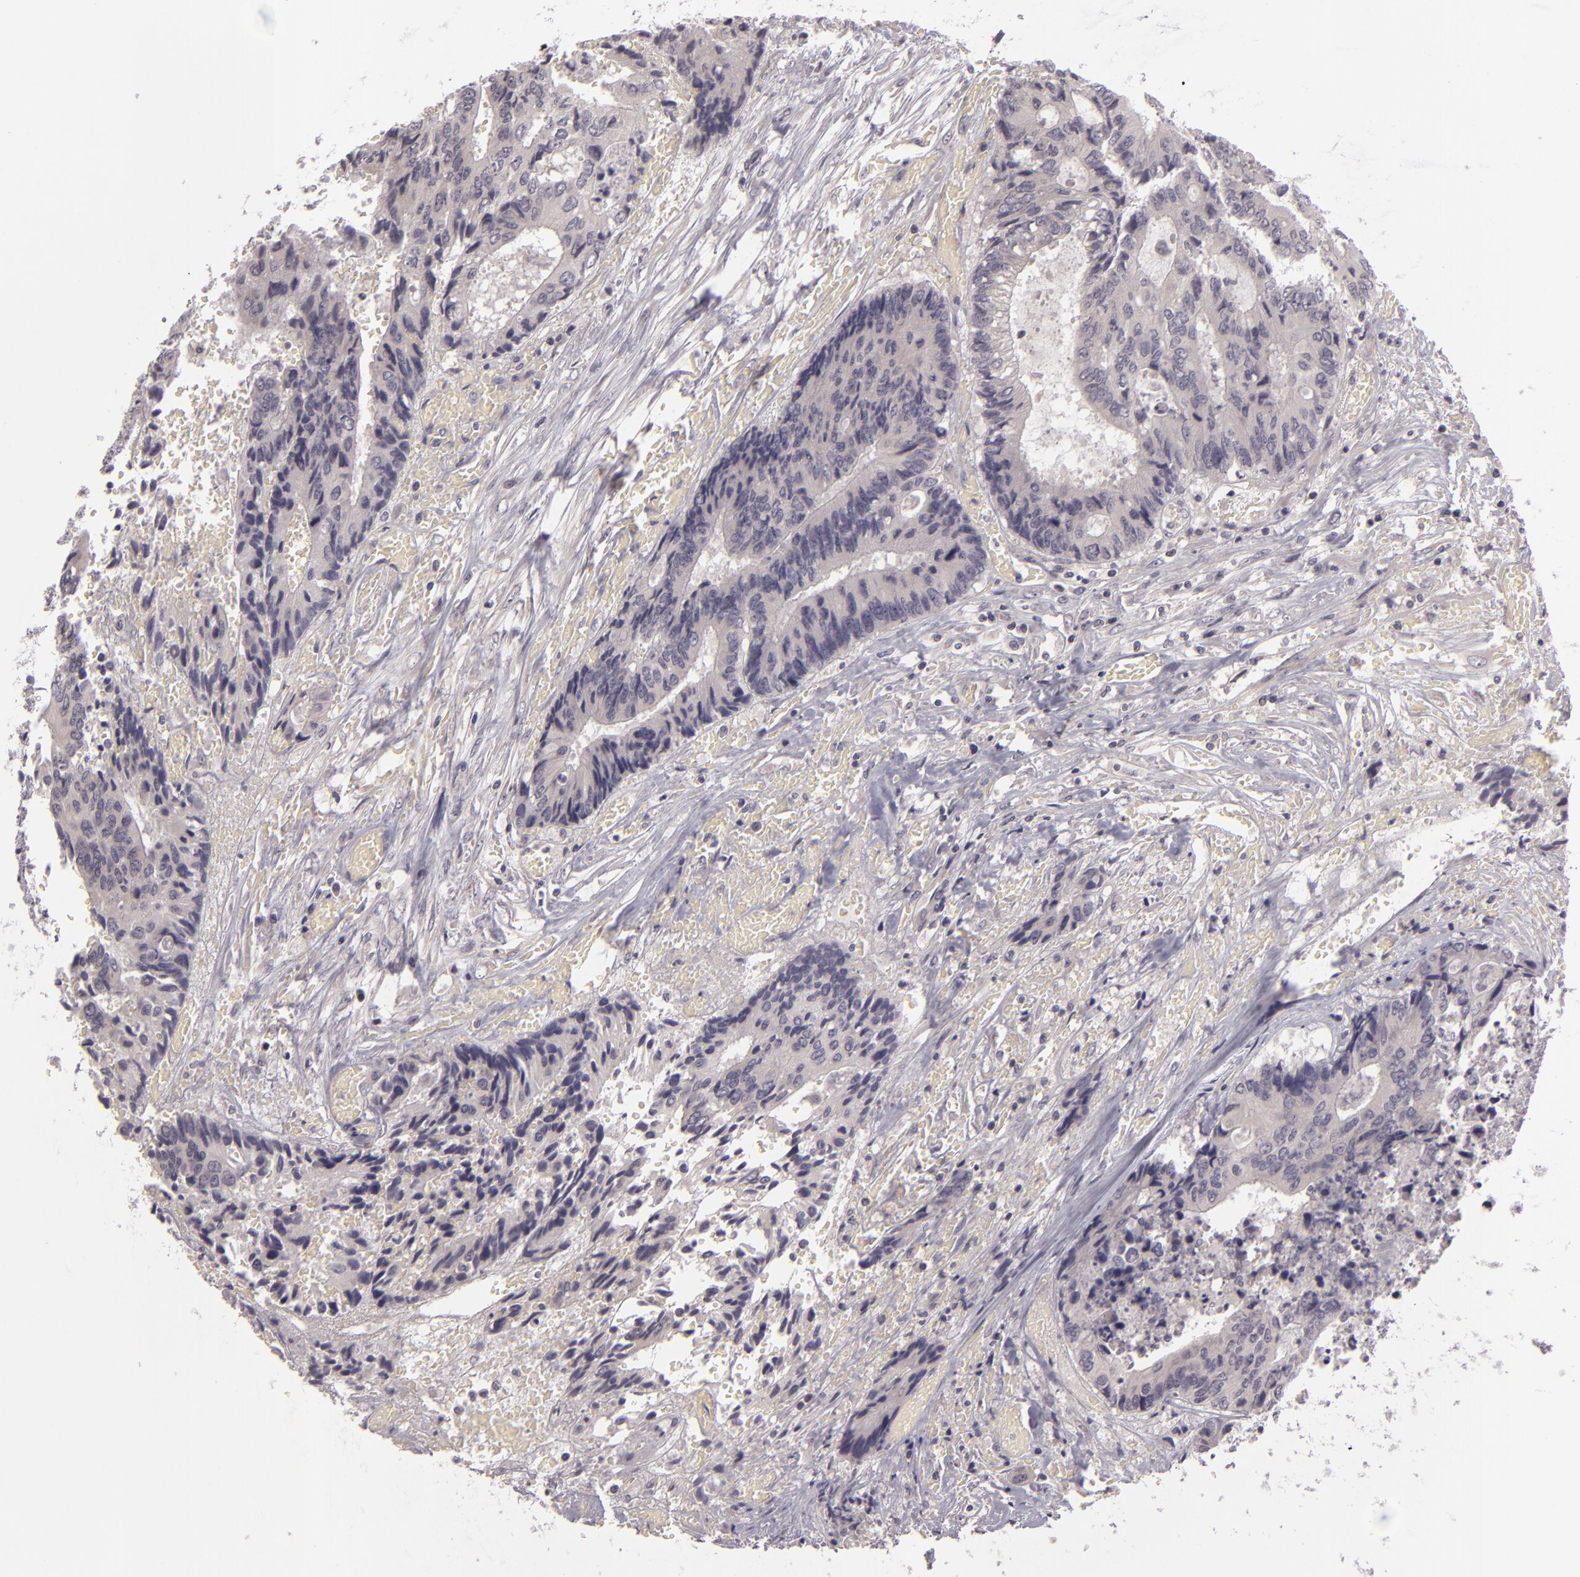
{"staining": {"intensity": "negative", "quantity": "none", "location": "none"}, "tissue": "colorectal cancer", "cell_type": "Tumor cells", "image_type": "cancer", "snomed": [{"axis": "morphology", "description": "Adenocarcinoma, NOS"}, {"axis": "topography", "description": "Rectum"}], "caption": "Tumor cells show no significant staining in colorectal adenocarcinoma. Nuclei are stained in blue.", "gene": "EGFL6", "patient": {"sex": "male", "age": 55}}